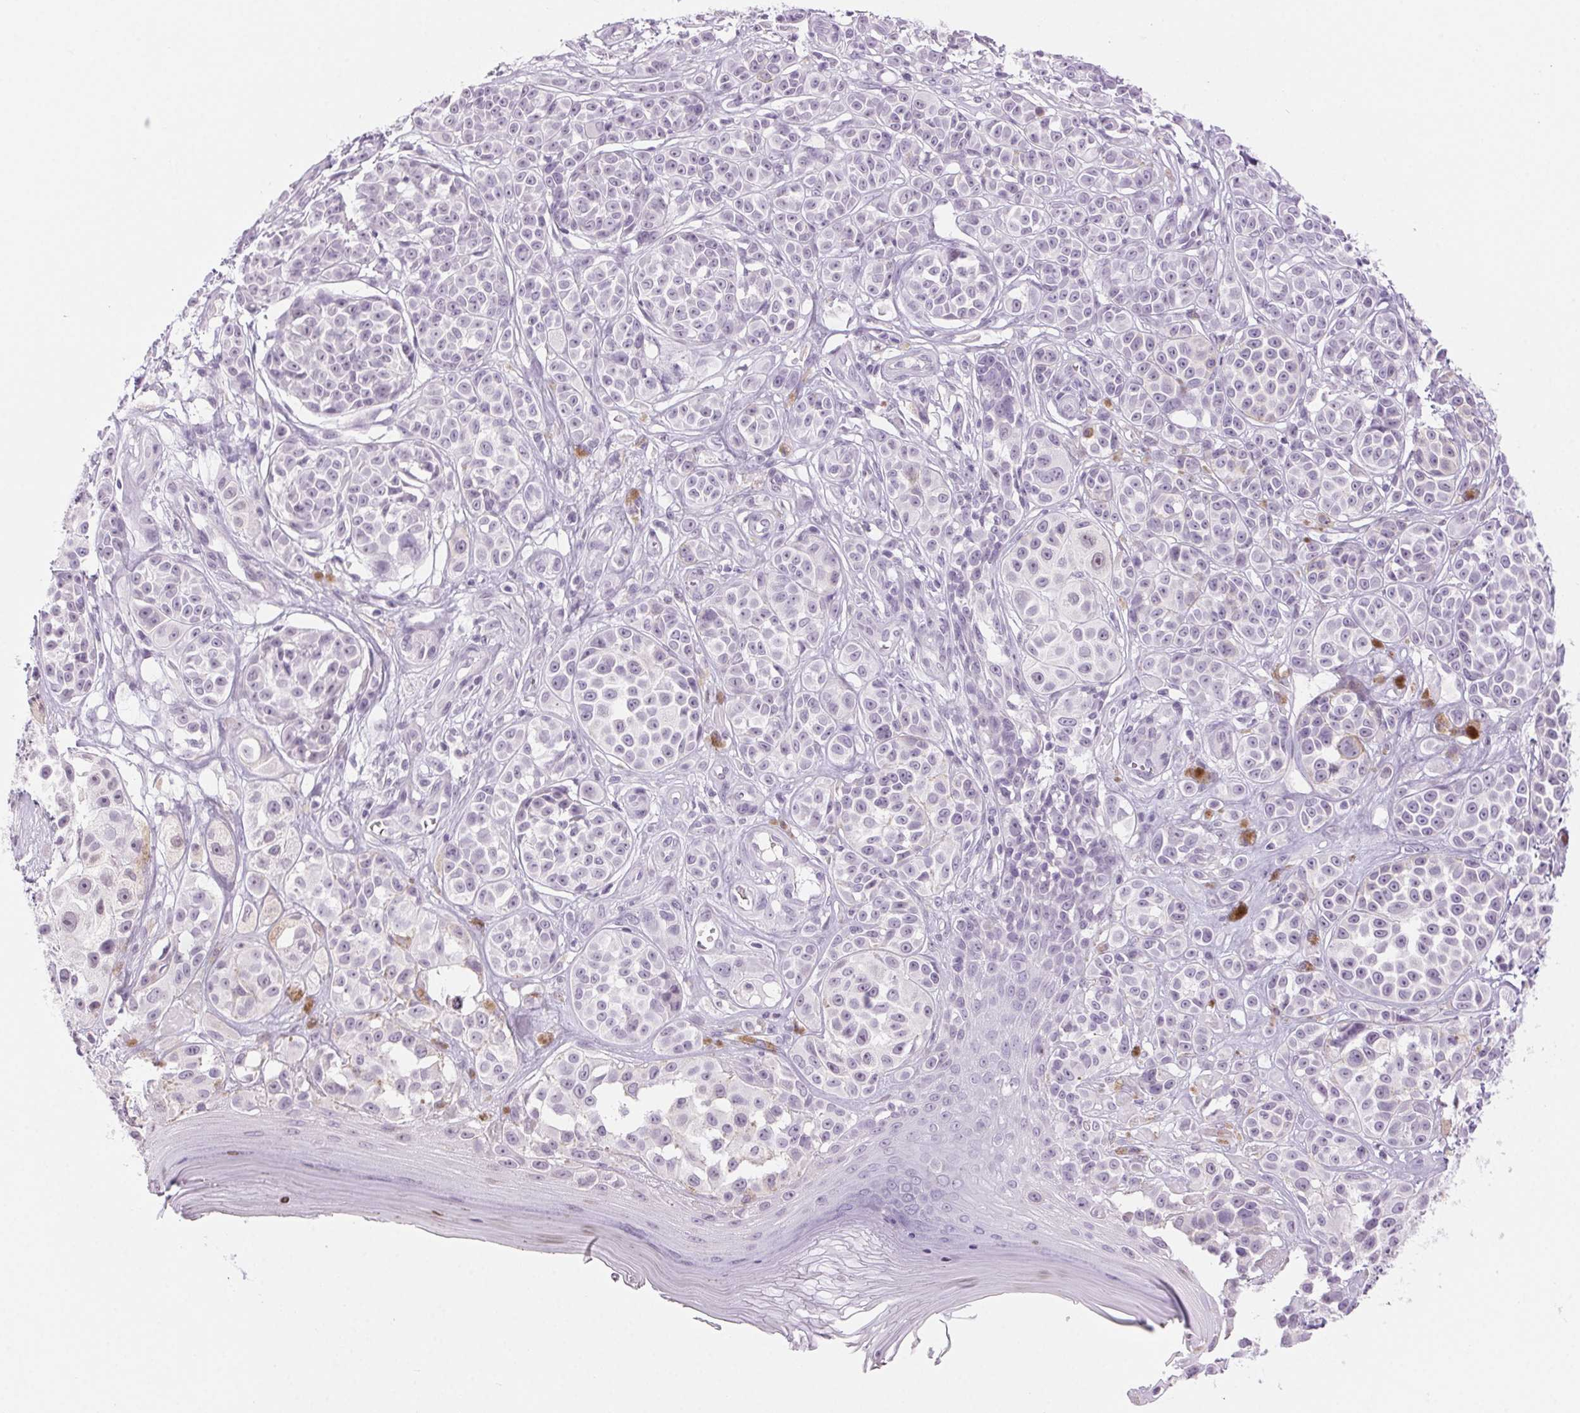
{"staining": {"intensity": "negative", "quantity": "none", "location": "none"}, "tissue": "melanoma", "cell_type": "Tumor cells", "image_type": "cancer", "snomed": [{"axis": "morphology", "description": "Malignant melanoma, NOS"}, {"axis": "topography", "description": "Skin"}], "caption": "Melanoma was stained to show a protein in brown. There is no significant staining in tumor cells. (DAB (3,3'-diaminobenzidine) immunohistochemistry (IHC), high magnification).", "gene": "SLC6A19", "patient": {"sex": "female", "age": 90}}